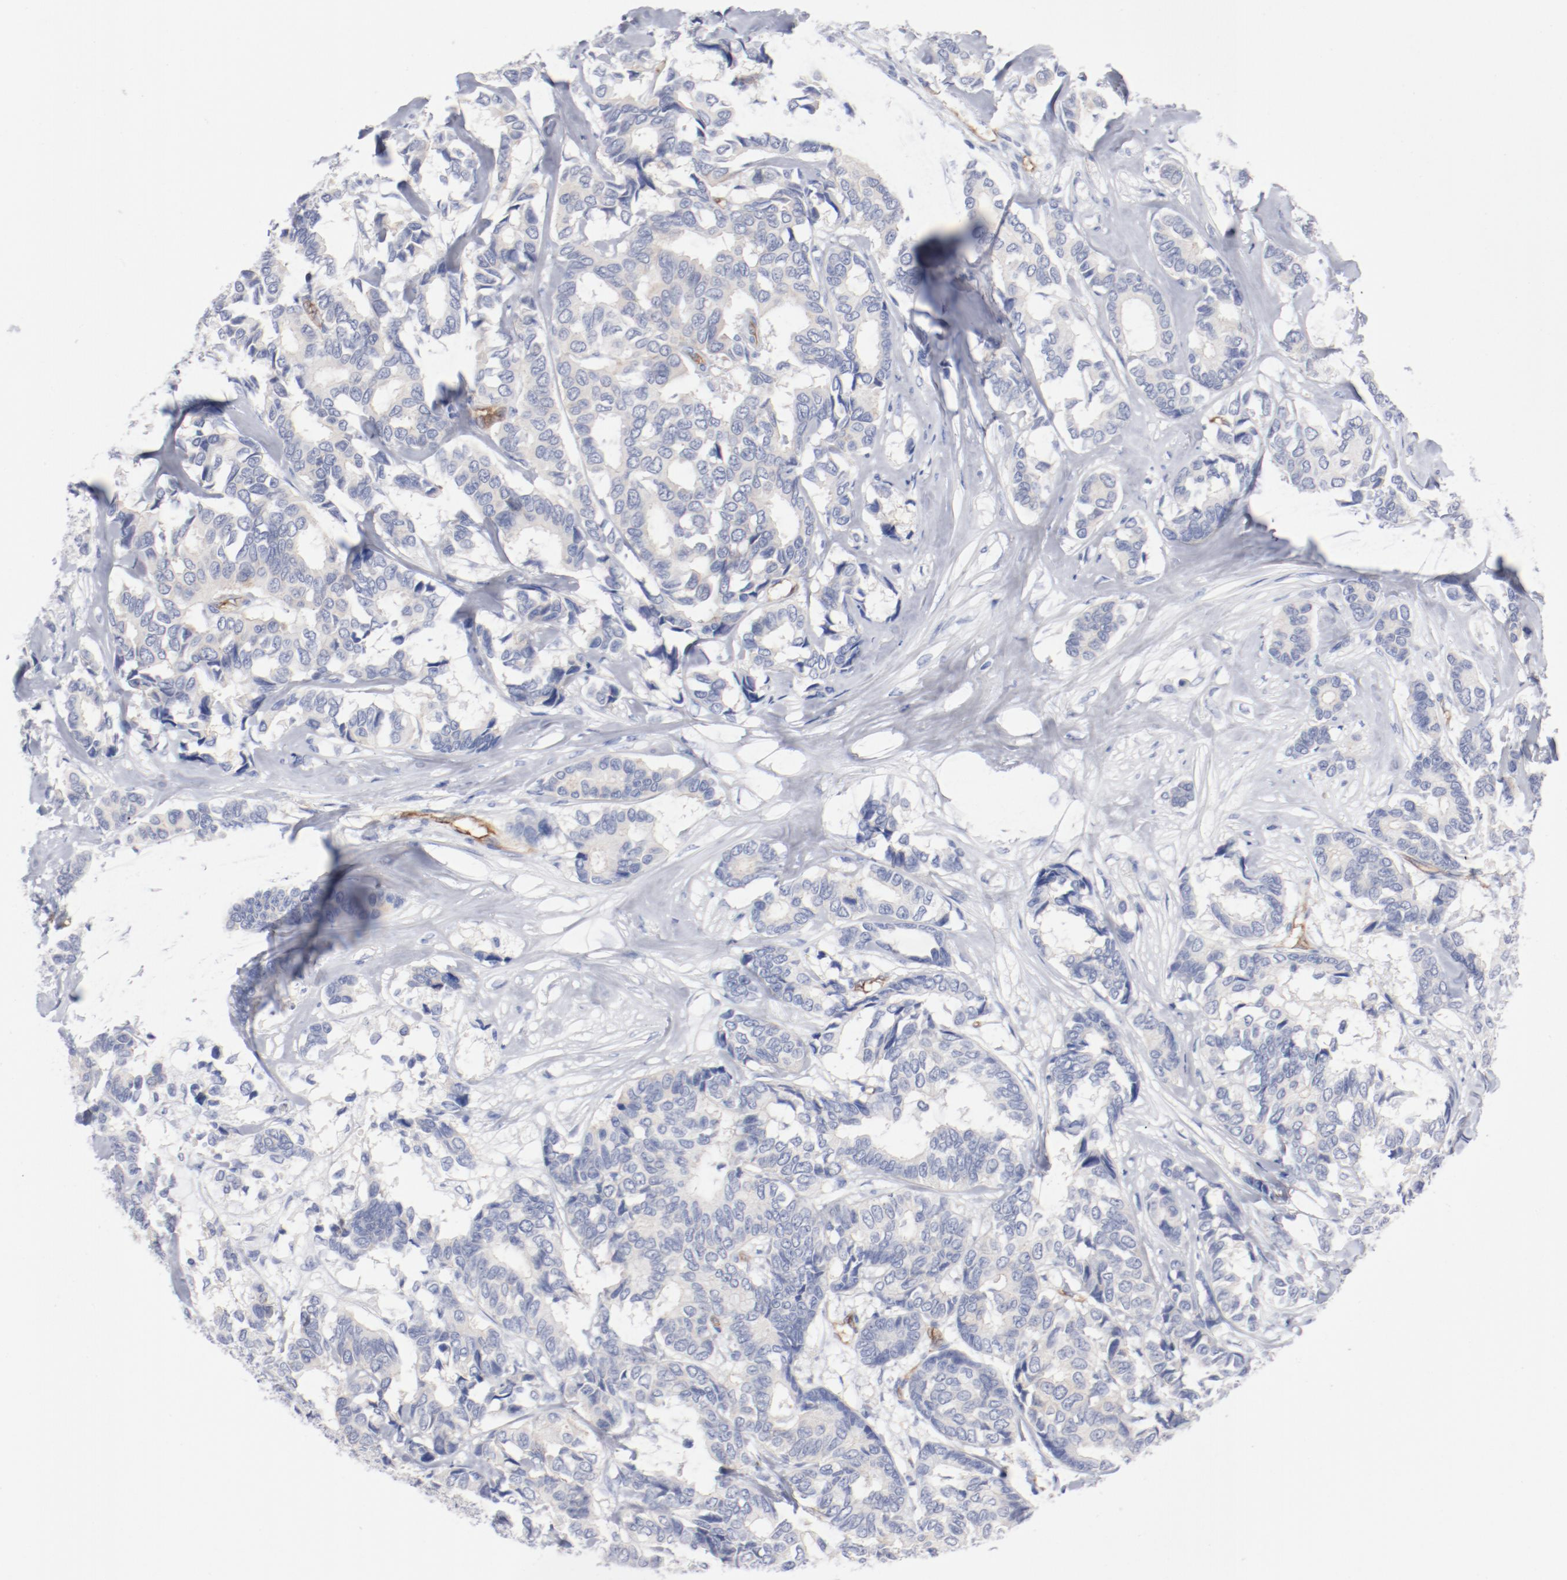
{"staining": {"intensity": "weak", "quantity": "<25%", "location": "cytoplasmic/membranous"}, "tissue": "breast cancer", "cell_type": "Tumor cells", "image_type": "cancer", "snomed": [{"axis": "morphology", "description": "Duct carcinoma"}, {"axis": "topography", "description": "Breast"}], "caption": "This image is of breast cancer stained with IHC to label a protein in brown with the nuclei are counter-stained blue. There is no expression in tumor cells. (DAB IHC with hematoxylin counter stain).", "gene": "SHANK3", "patient": {"sex": "female", "age": 87}}